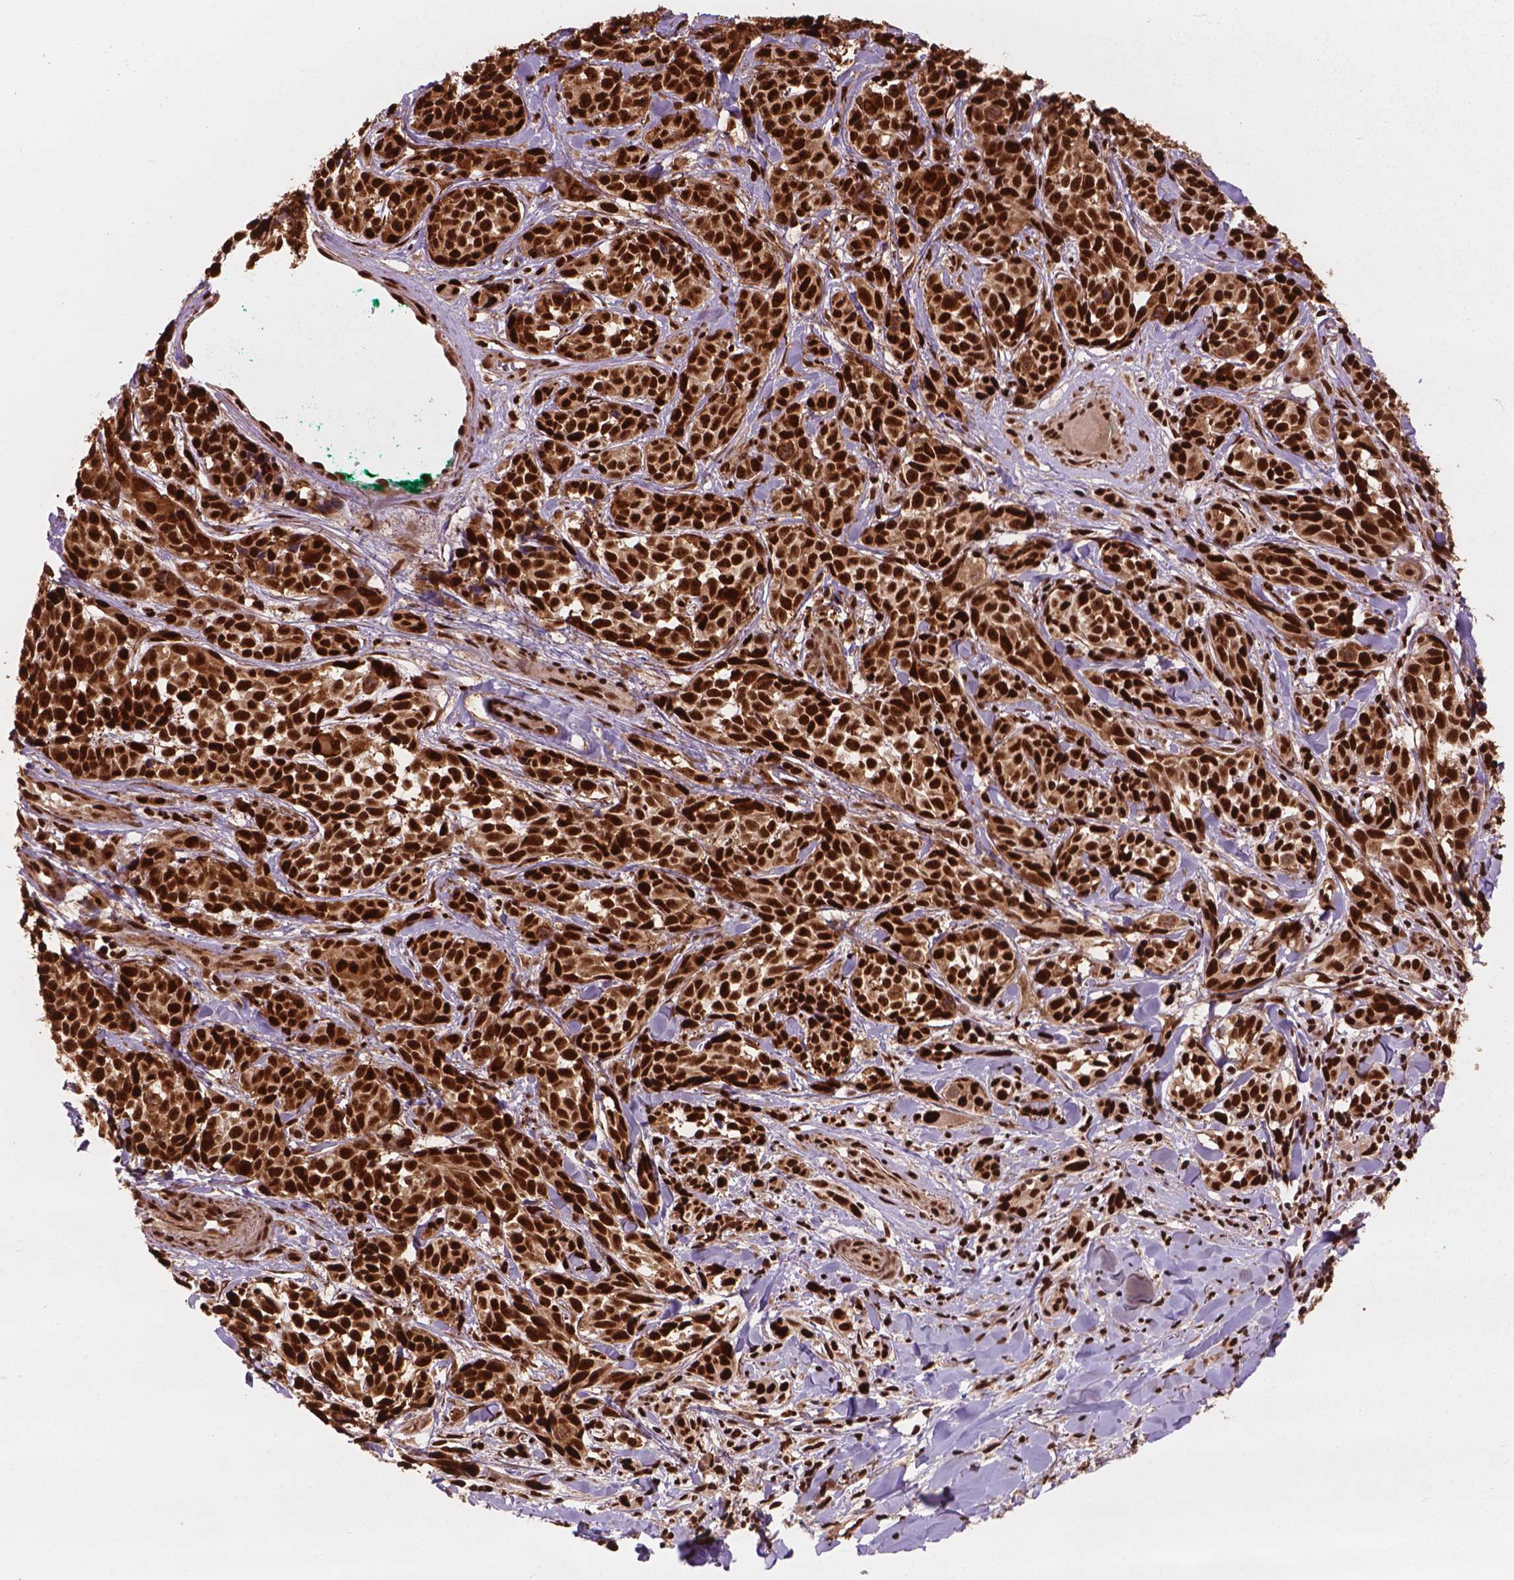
{"staining": {"intensity": "strong", "quantity": ">75%", "location": "cytoplasmic/membranous,nuclear"}, "tissue": "melanoma", "cell_type": "Tumor cells", "image_type": "cancer", "snomed": [{"axis": "morphology", "description": "Malignant melanoma, NOS"}, {"axis": "topography", "description": "Skin"}], "caption": "Strong cytoplasmic/membranous and nuclear expression is seen in about >75% of tumor cells in melanoma.", "gene": "ANP32B", "patient": {"sex": "female", "age": 88}}